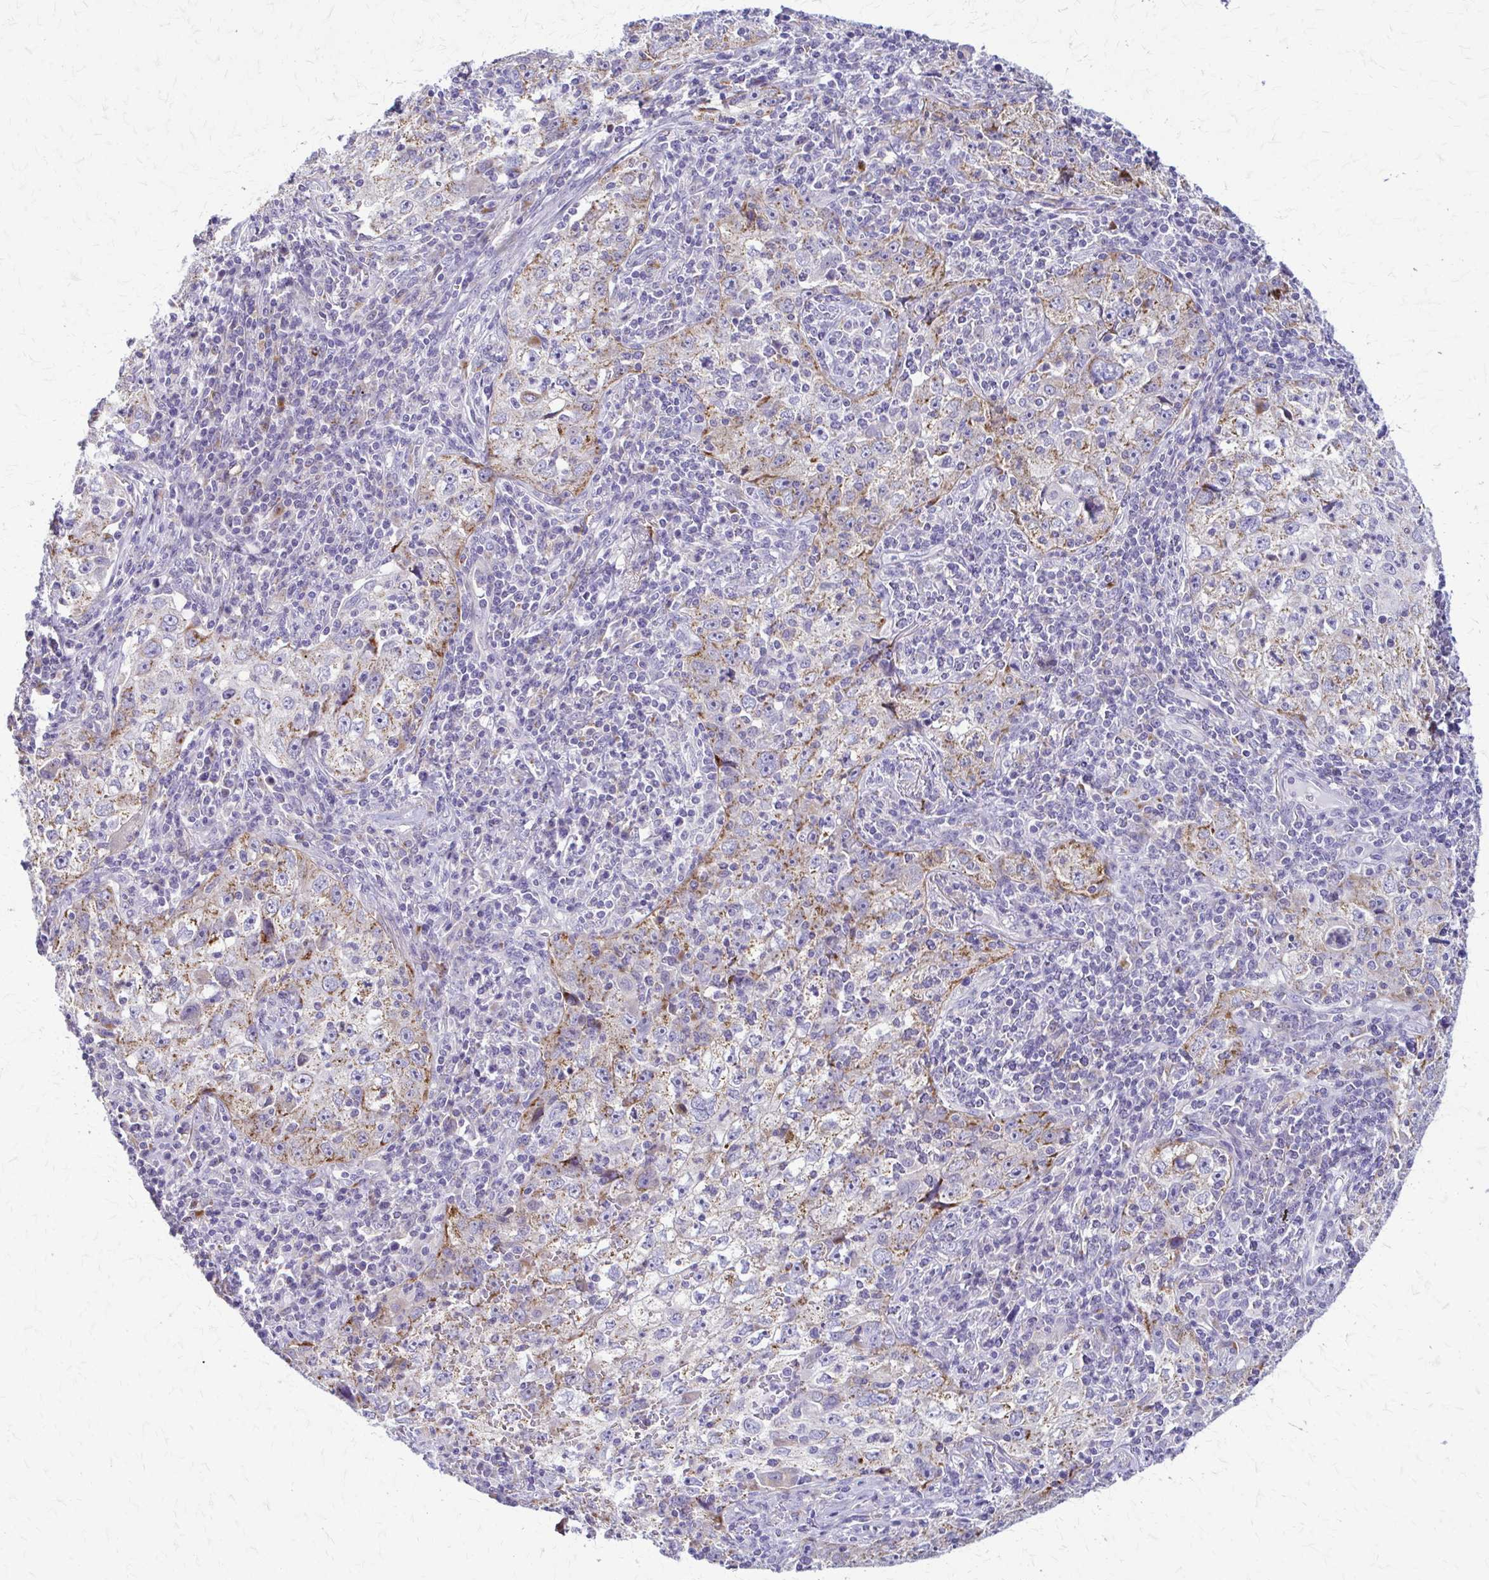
{"staining": {"intensity": "weak", "quantity": "25%-75%", "location": "cytoplasmic/membranous"}, "tissue": "lung cancer", "cell_type": "Tumor cells", "image_type": "cancer", "snomed": [{"axis": "morphology", "description": "Squamous cell carcinoma, NOS"}, {"axis": "topography", "description": "Lung"}], "caption": "Immunohistochemistry (IHC) of human lung squamous cell carcinoma reveals low levels of weak cytoplasmic/membranous staining in approximately 25%-75% of tumor cells.", "gene": "SAMD13", "patient": {"sex": "male", "age": 71}}